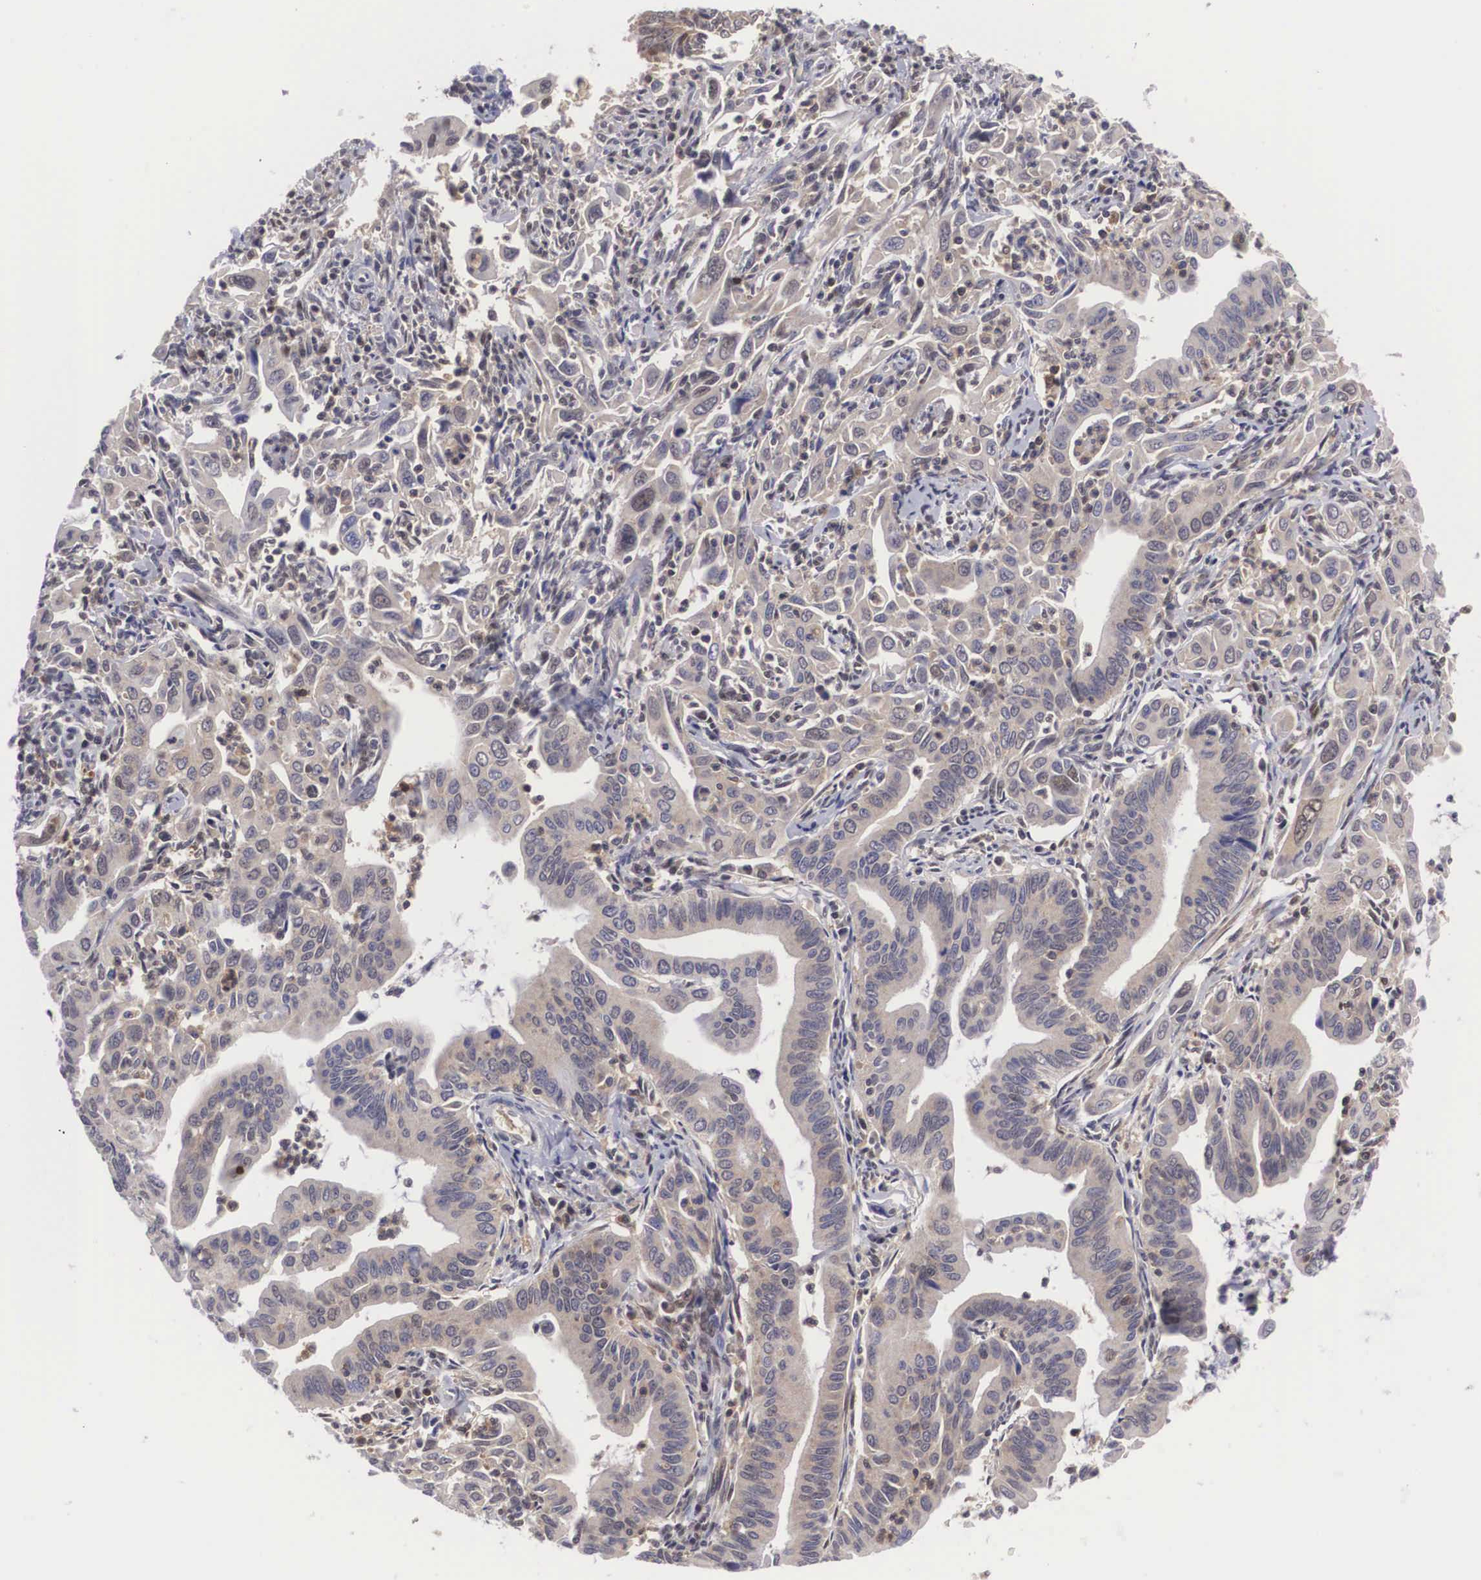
{"staining": {"intensity": "weak", "quantity": "25%-75%", "location": "cytoplasmic/membranous,nuclear"}, "tissue": "cervical cancer", "cell_type": "Tumor cells", "image_type": "cancer", "snomed": [{"axis": "morphology", "description": "Normal tissue, NOS"}, {"axis": "morphology", "description": "Adenocarcinoma, NOS"}, {"axis": "topography", "description": "Cervix"}], "caption": "Immunohistochemistry image of neoplastic tissue: human cervical cancer stained using IHC reveals low levels of weak protein expression localized specifically in the cytoplasmic/membranous and nuclear of tumor cells, appearing as a cytoplasmic/membranous and nuclear brown color.", "gene": "ADSL", "patient": {"sex": "female", "age": 34}}